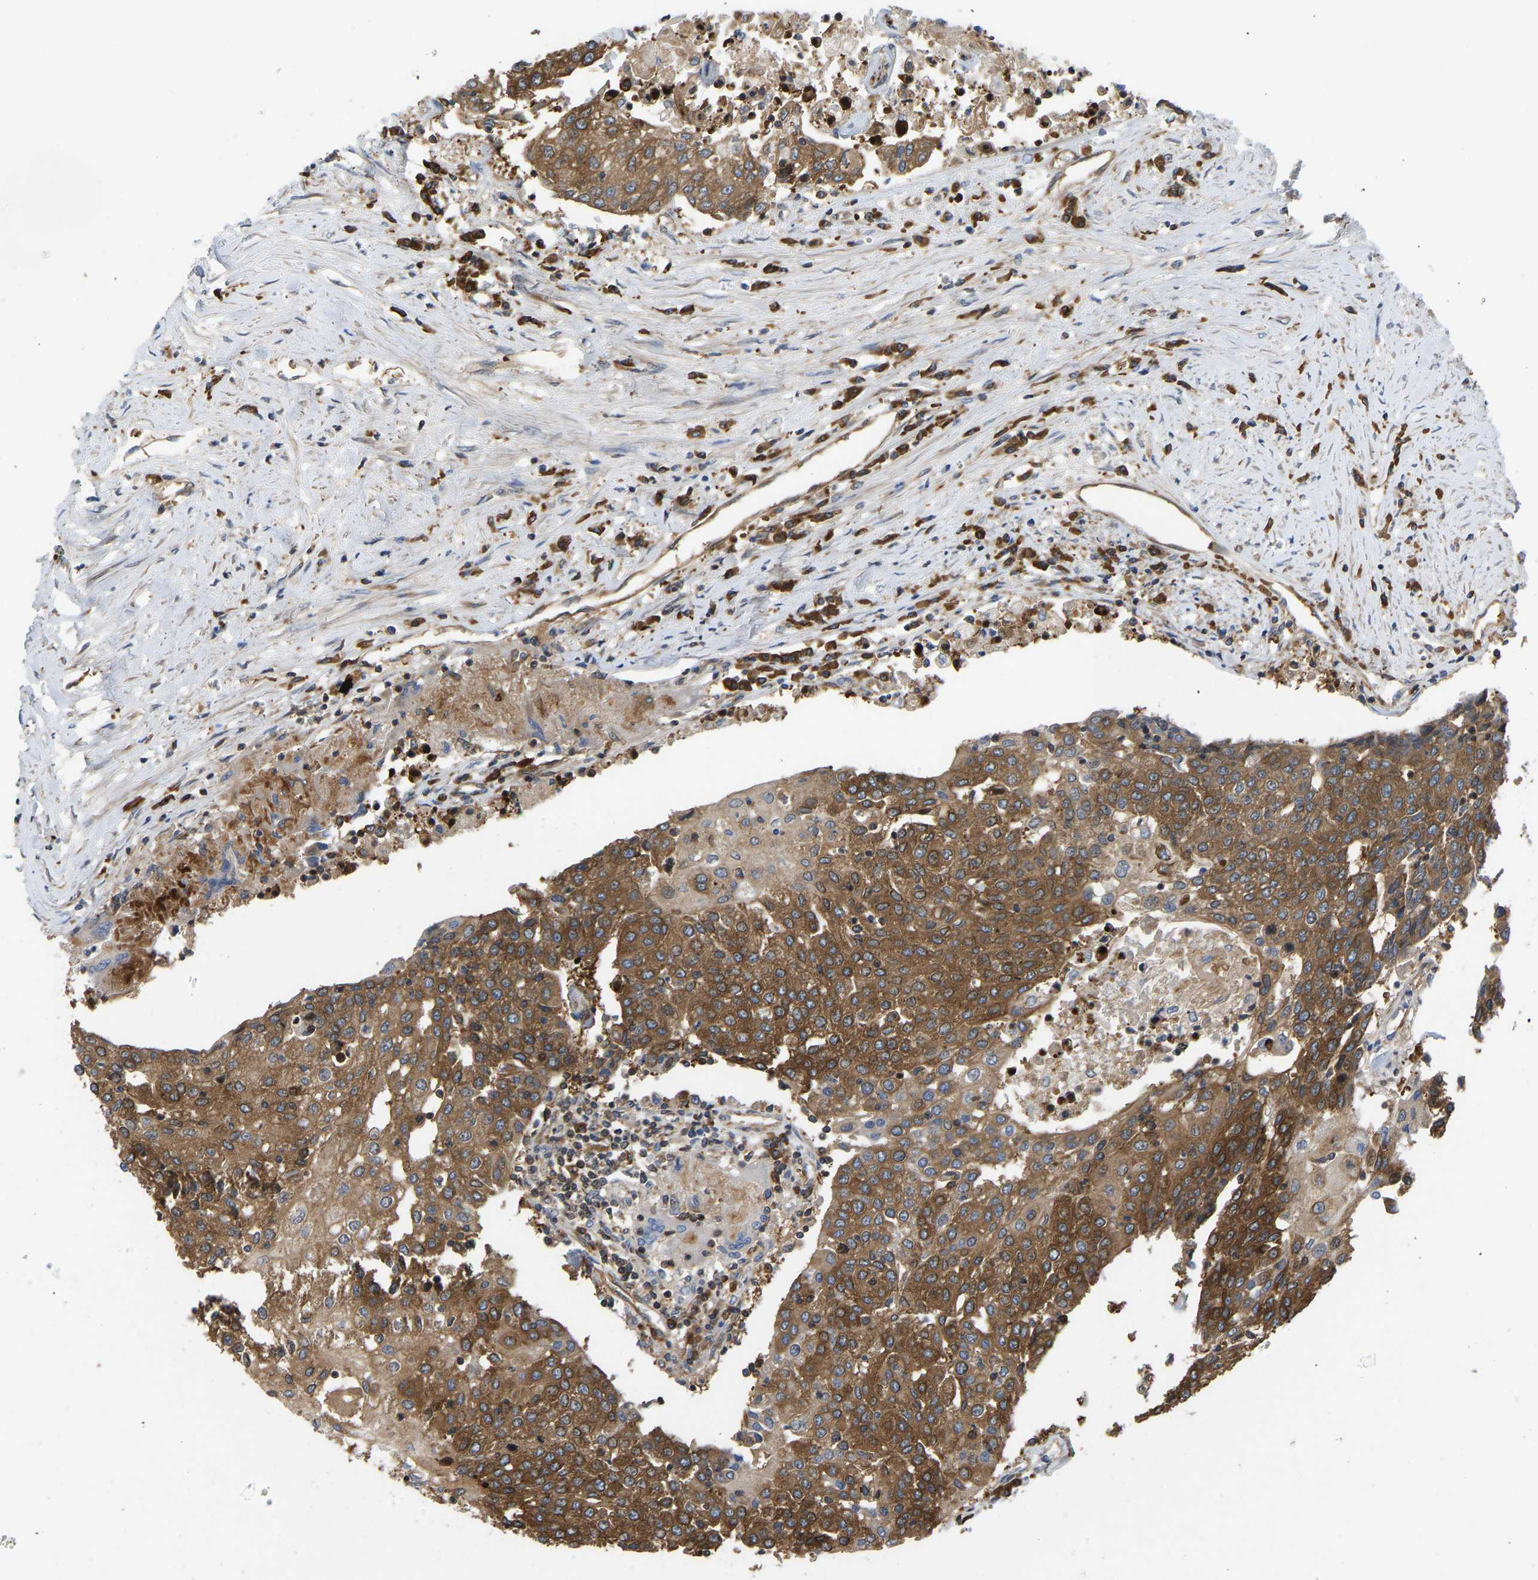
{"staining": {"intensity": "moderate", "quantity": ">75%", "location": "cytoplasmic/membranous"}, "tissue": "urothelial cancer", "cell_type": "Tumor cells", "image_type": "cancer", "snomed": [{"axis": "morphology", "description": "Urothelial carcinoma, High grade"}, {"axis": "topography", "description": "Urinary bladder"}], "caption": "Immunohistochemistry (DAB) staining of human urothelial cancer displays moderate cytoplasmic/membranous protein expression in approximately >75% of tumor cells. Using DAB (brown) and hematoxylin (blue) stains, captured at high magnification using brightfield microscopy.", "gene": "RASGRF2", "patient": {"sex": "female", "age": 85}}